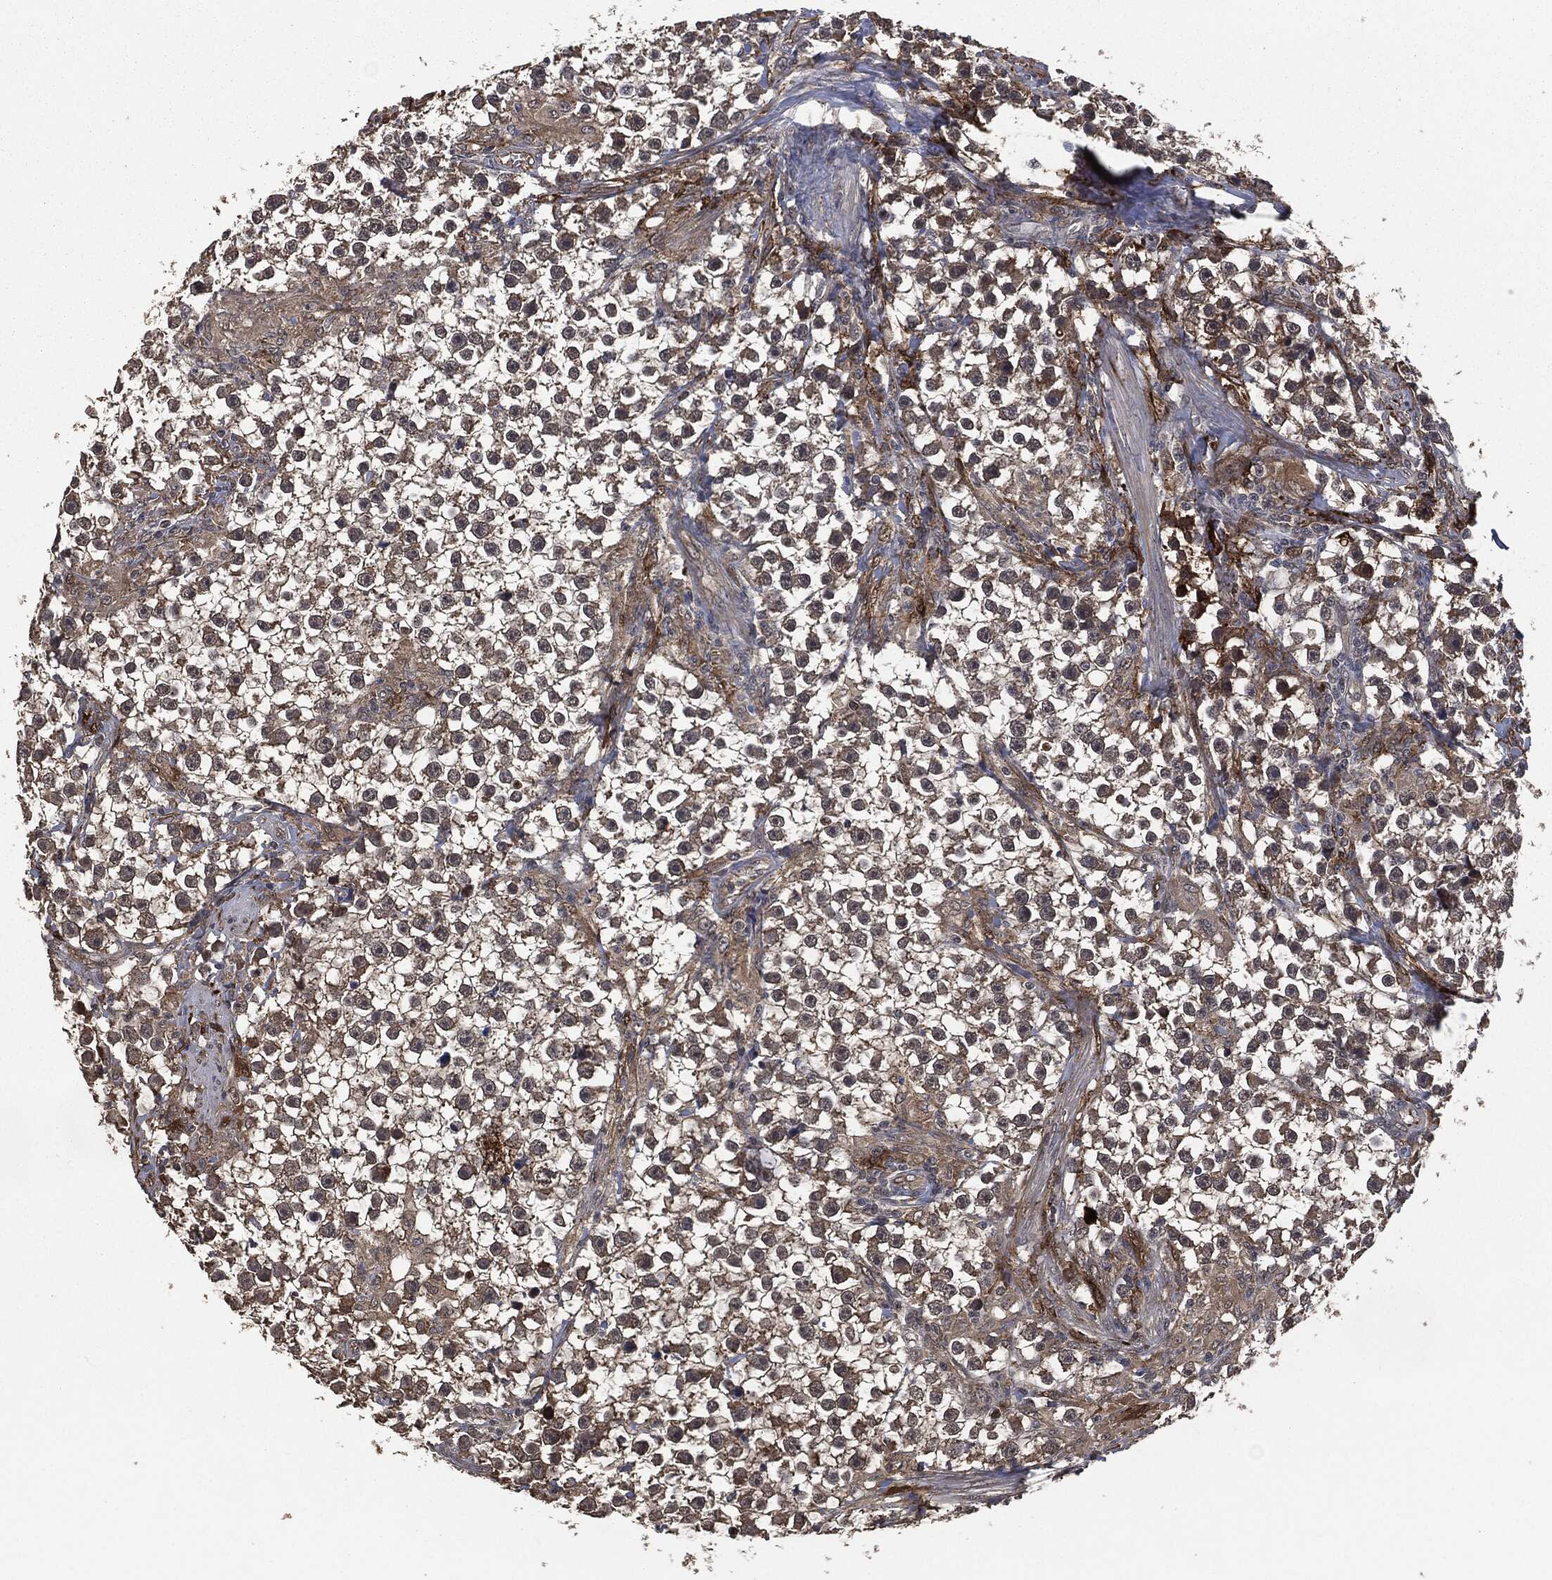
{"staining": {"intensity": "weak", "quantity": "25%-75%", "location": "cytoplasmic/membranous"}, "tissue": "testis cancer", "cell_type": "Tumor cells", "image_type": "cancer", "snomed": [{"axis": "morphology", "description": "Seminoma, NOS"}, {"axis": "topography", "description": "Testis"}], "caption": "Protein staining exhibits weak cytoplasmic/membranous staining in about 25%-75% of tumor cells in testis cancer.", "gene": "CRABP2", "patient": {"sex": "male", "age": 59}}